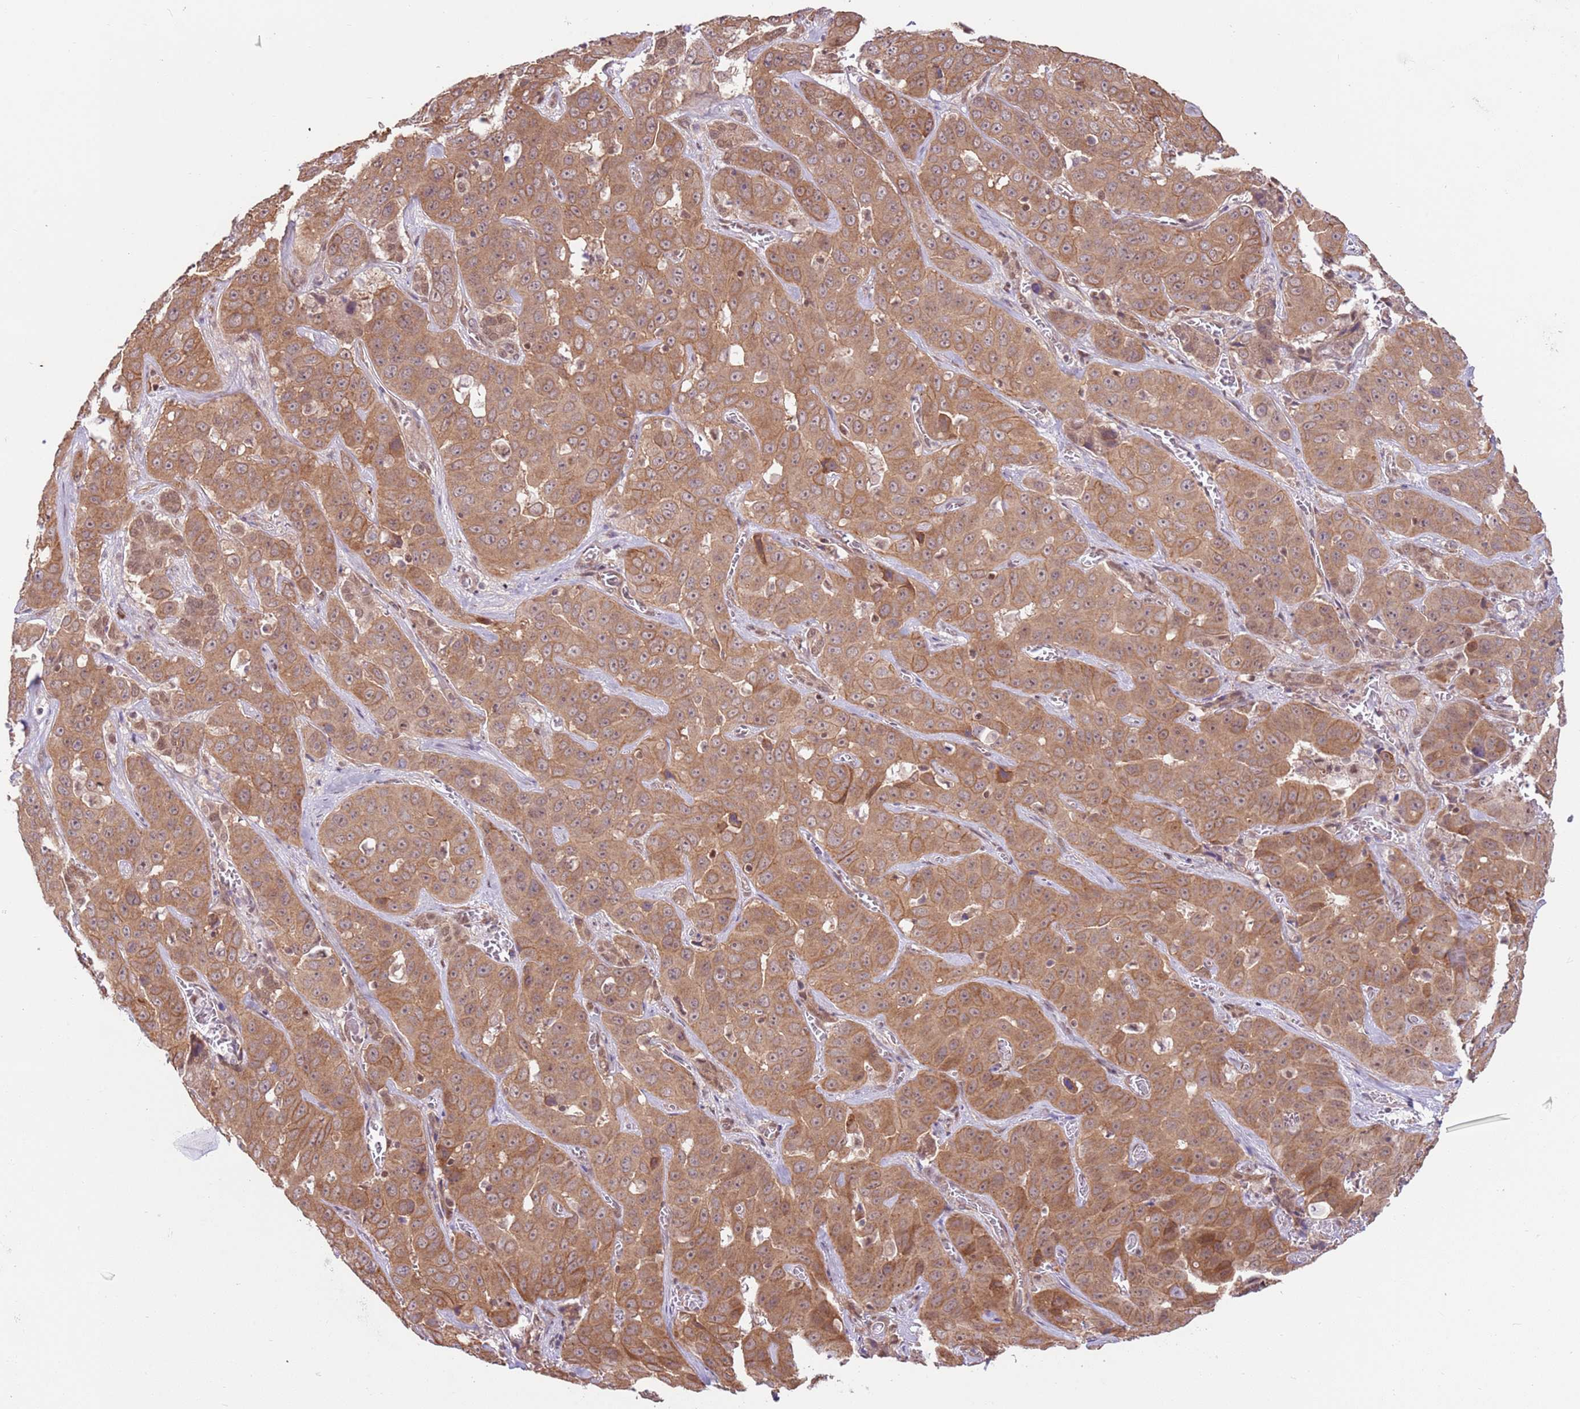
{"staining": {"intensity": "strong", "quantity": ">75%", "location": "cytoplasmic/membranous"}, "tissue": "liver cancer", "cell_type": "Tumor cells", "image_type": "cancer", "snomed": [{"axis": "morphology", "description": "Cholangiocarcinoma"}, {"axis": "topography", "description": "Liver"}], "caption": "Liver cholangiocarcinoma stained with immunohistochemistry (IHC) shows strong cytoplasmic/membranous staining in approximately >75% of tumor cells.", "gene": "DCAF4", "patient": {"sex": "female", "age": 52}}